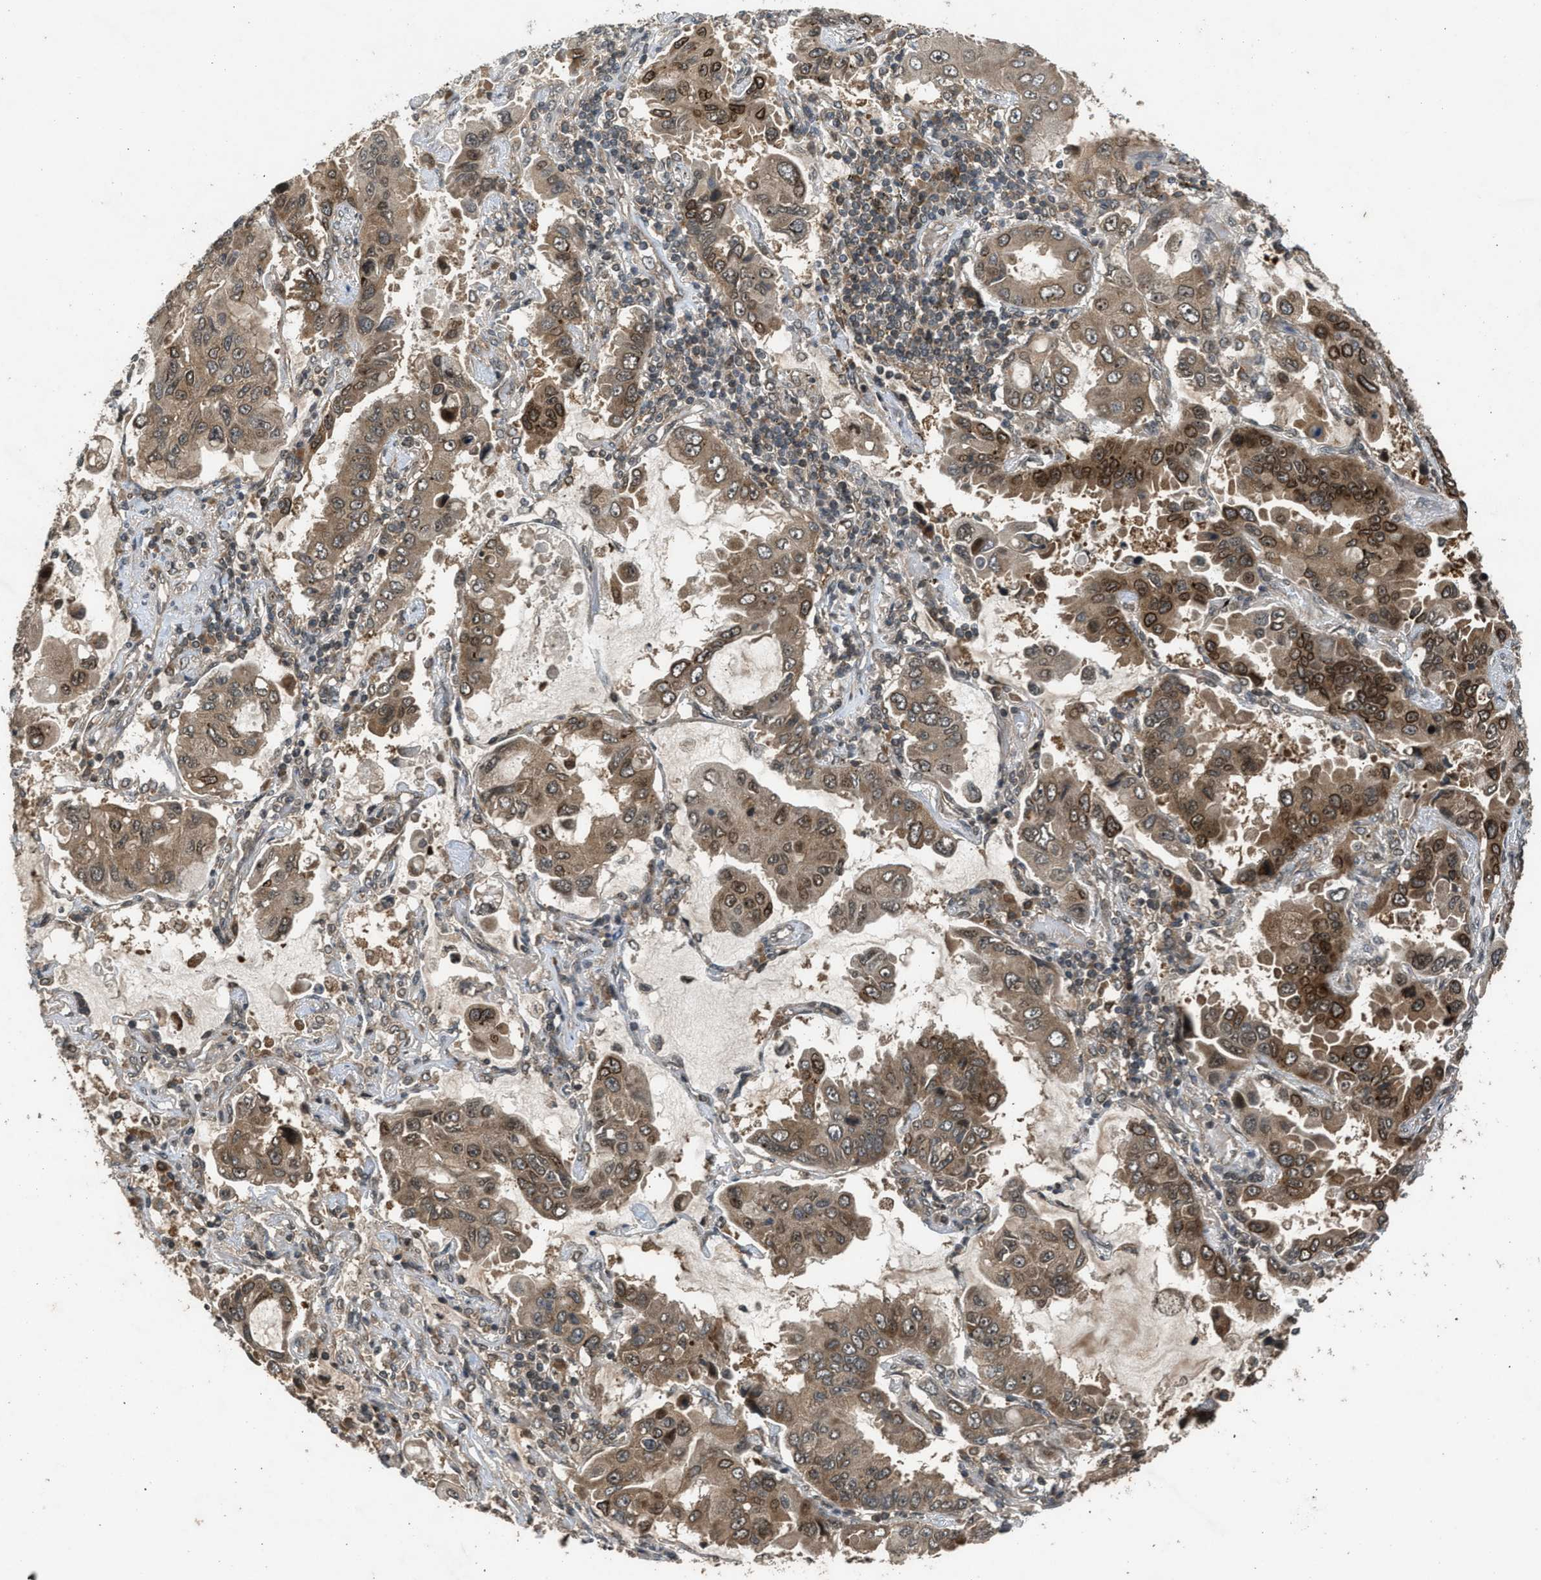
{"staining": {"intensity": "strong", "quantity": ">75%", "location": "cytoplasmic/membranous,nuclear"}, "tissue": "lung cancer", "cell_type": "Tumor cells", "image_type": "cancer", "snomed": [{"axis": "morphology", "description": "Adenocarcinoma, NOS"}, {"axis": "topography", "description": "Lung"}], "caption": "DAB immunohistochemical staining of lung cancer displays strong cytoplasmic/membranous and nuclear protein positivity in approximately >75% of tumor cells.", "gene": "TXNL1", "patient": {"sex": "male", "age": 64}}